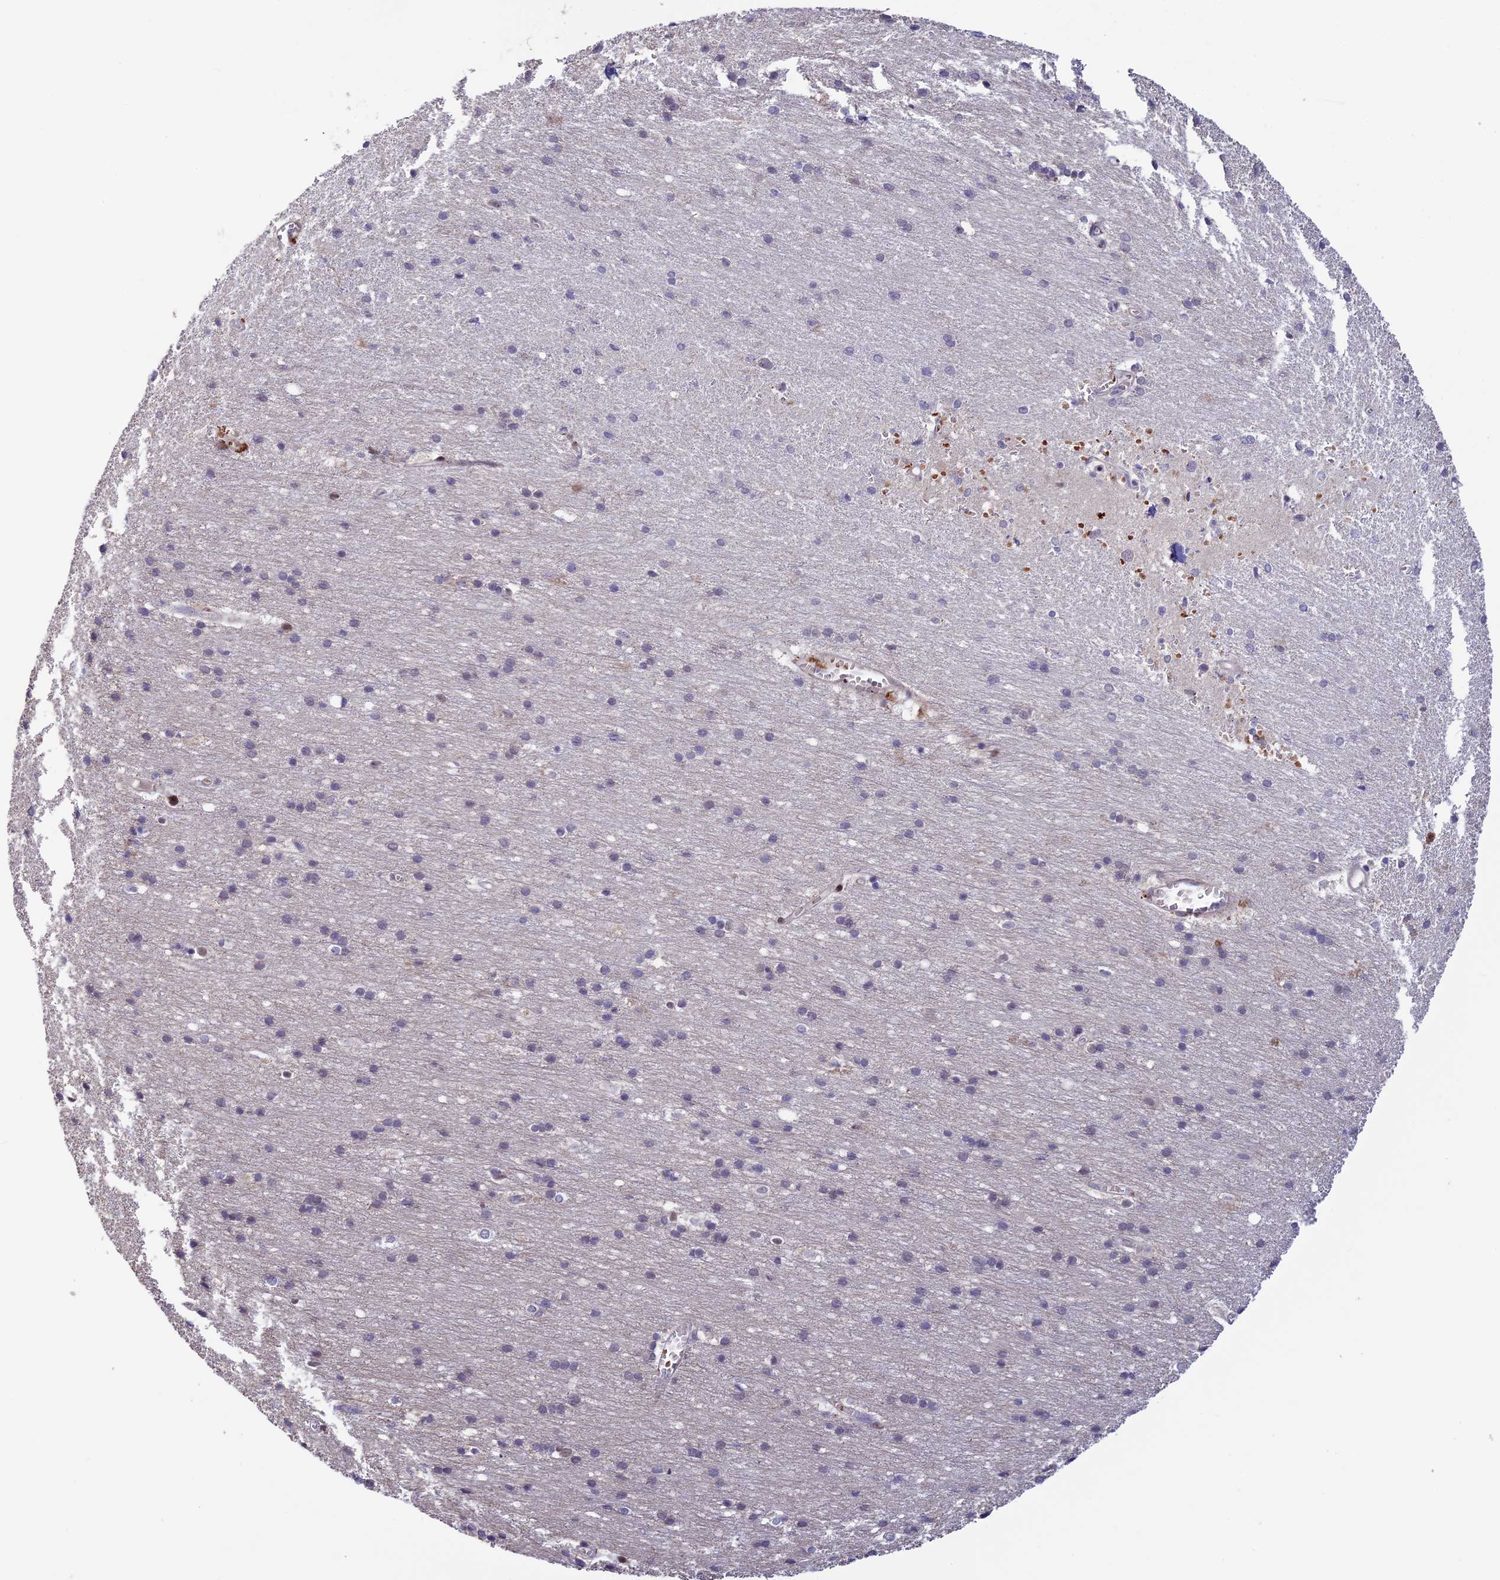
{"staining": {"intensity": "negative", "quantity": "none", "location": "none"}, "tissue": "cerebral cortex", "cell_type": "Endothelial cells", "image_type": "normal", "snomed": [{"axis": "morphology", "description": "Normal tissue, NOS"}, {"axis": "topography", "description": "Cerebral cortex"}], "caption": "A high-resolution histopathology image shows immunohistochemistry (IHC) staining of normal cerebral cortex, which exhibits no significant staining in endothelial cells.", "gene": "CCDC9B", "patient": {"sex": "male", "age": 54}}